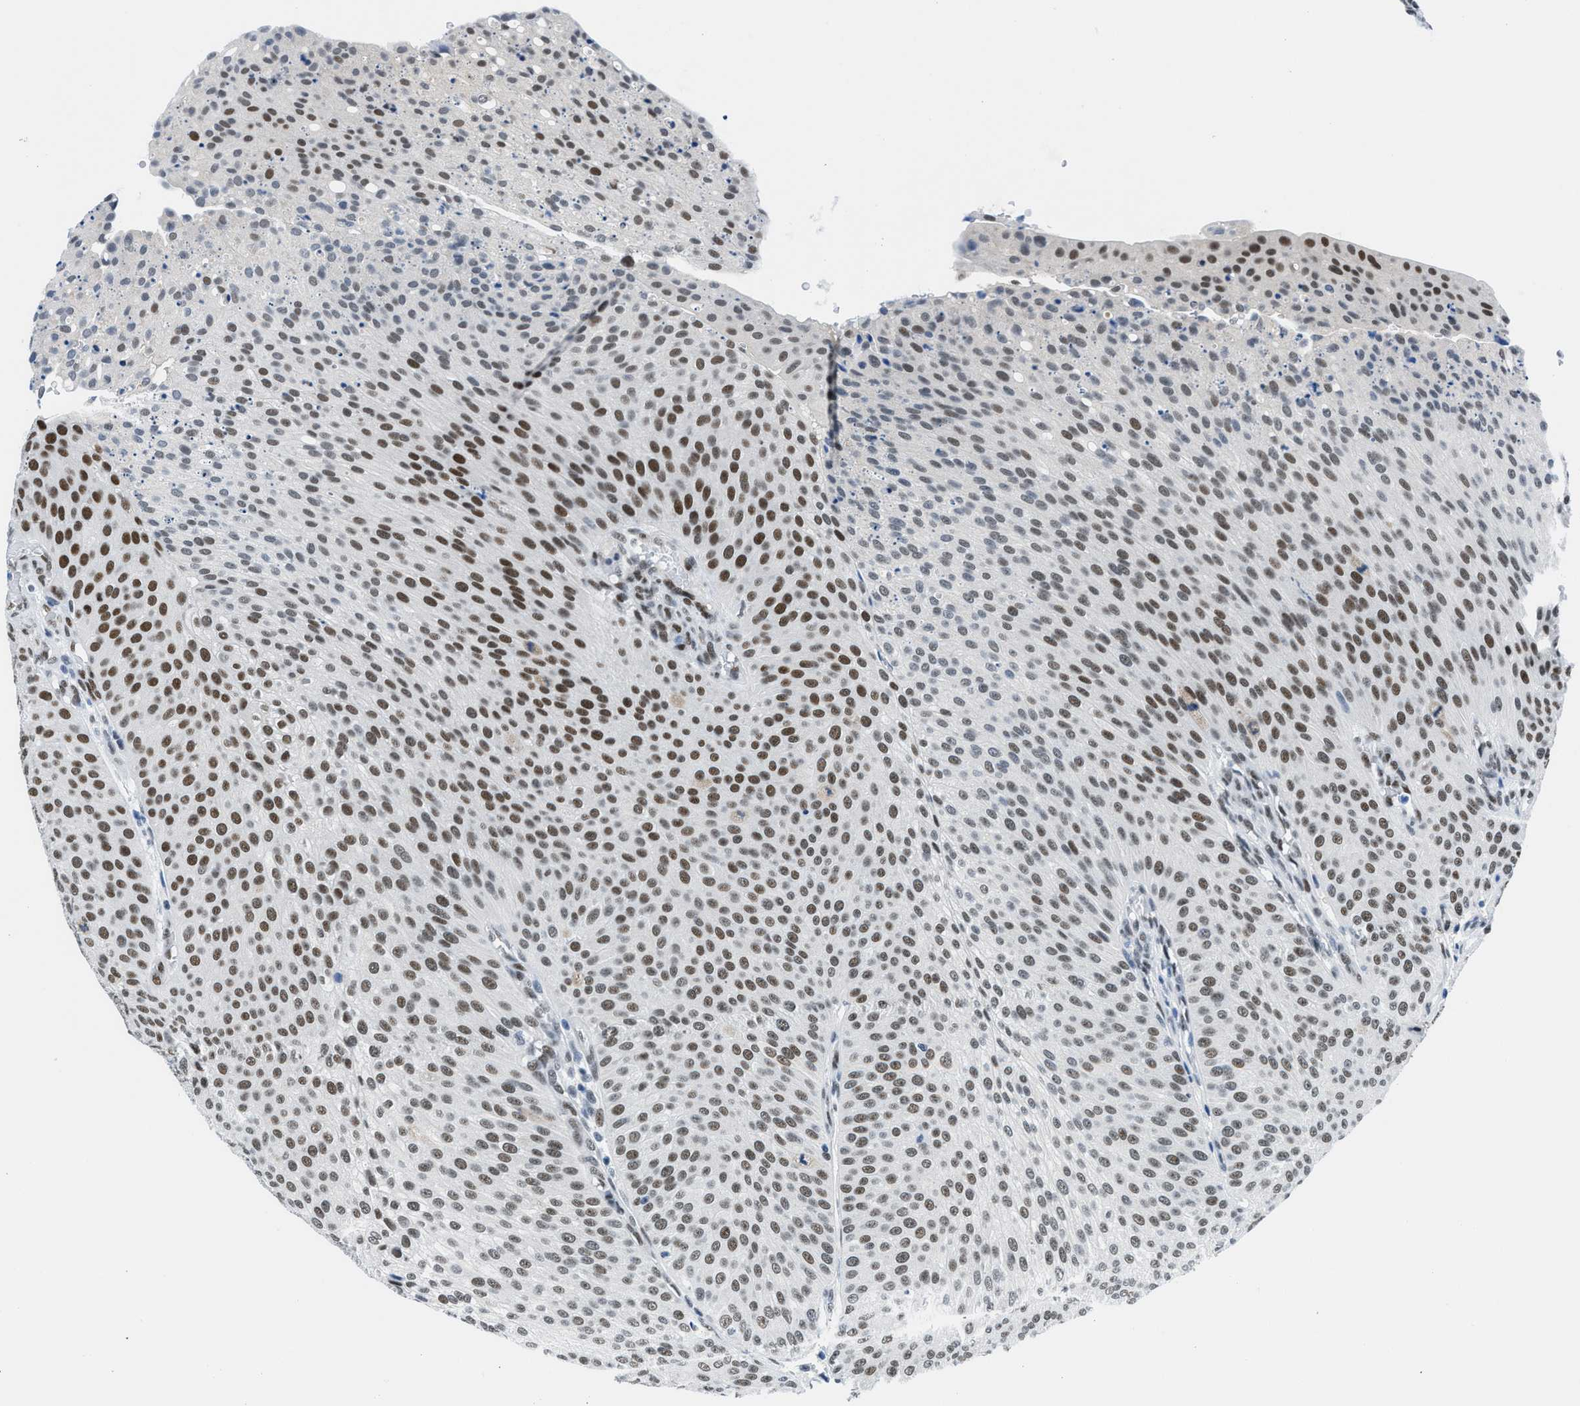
{"staining": {"intensity": "strong", "quantity": ">75%", "location": "nuclear"}, "tissue": "urothelial cancer", "cell_type": "Tumor cells", "image_type": "cancer", "snomed": [{"axis": "morphology", "description": "Urothelial carcinoma, Low grade"}, {"axis": "topography", "description": "Smooth muscle"}, {"axis": "topography", "description": "Urinary bladder"}], "caption": "Tumor cells demonstrate high levels of strong nuclear expression in approximately >75% of cells in human low-grade urothelial carcinoma.", "gene": "SMARCAD1", "patient": {"sex": "male", "age": 60}}